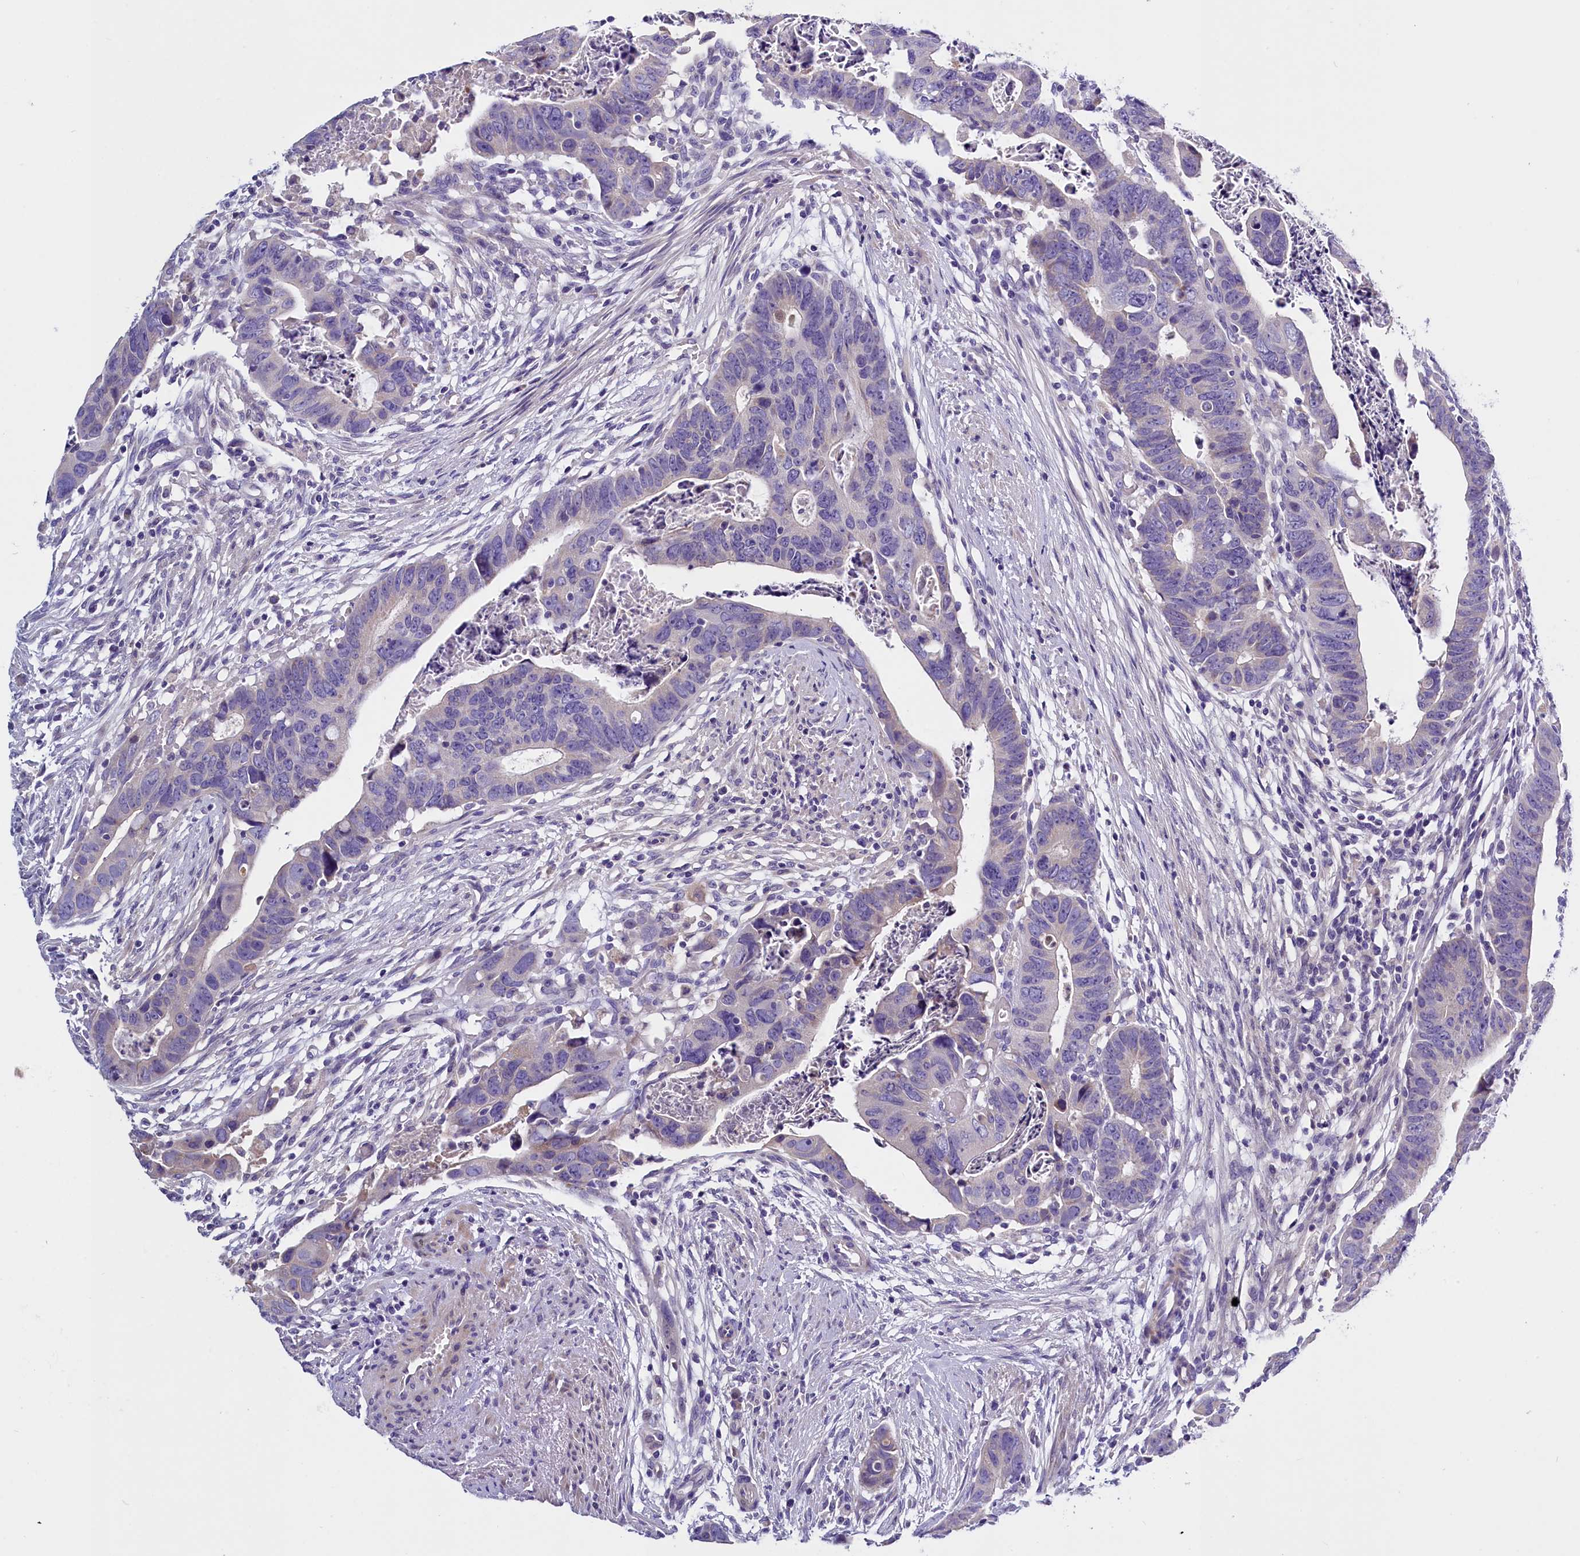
{"staining": {"intensity": "negative", "quantity": "none", "location": "none"}, "tissue": "colorectal cancer", "cell_type": "Tumor cells", "image_type": "cancer", "snomed": [{"axis": "morphology", "description": "Adenocarcinoma, NOS"}, {"axis": "topography", "description": "Rectum"}], "caption": "A histopathology image of human colorectal adenocarcinoma is negative for staining in tumor cells.", "gene": "RTTN", "patient": {"sex": "female", "age": 65}}